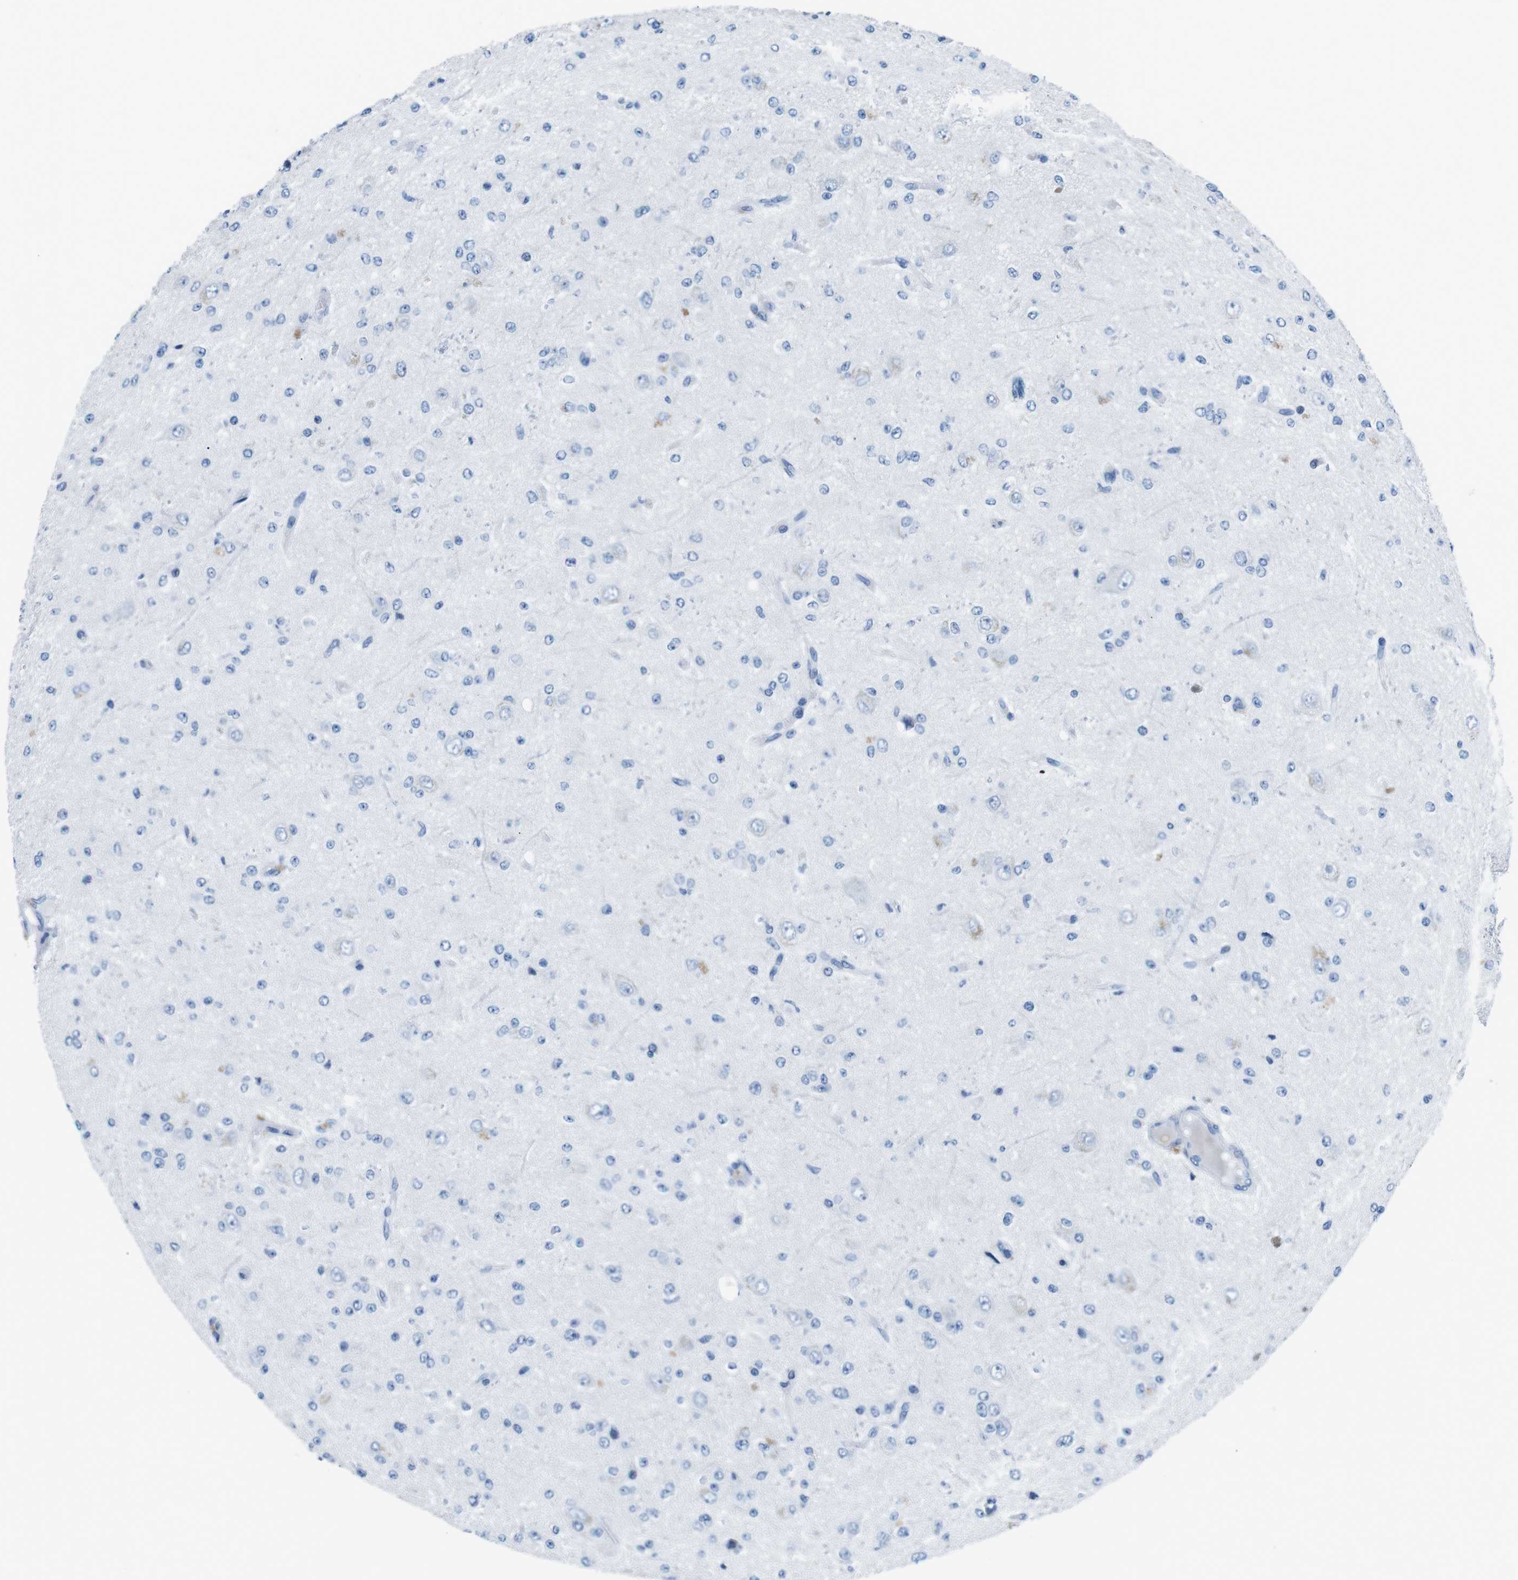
{"staining": {"intensity": "negative", "quantity": "none", "location": "none"}, "tissue": "glioma", "cell_type": "Tumor cells", "image_type": "cancer", "snomed": [{"axis": "morphology", "description": "Glioma, malignant, High grade"}, {"axis": "topography", "description": "pancreas cauda"}], "caption": "Micrograph shows no protein expression in tumor cells of glioma tissue. Nuclei are stained in blue.", "gene": "MUC2", "patient": {"sex": "male", "age": 60}}